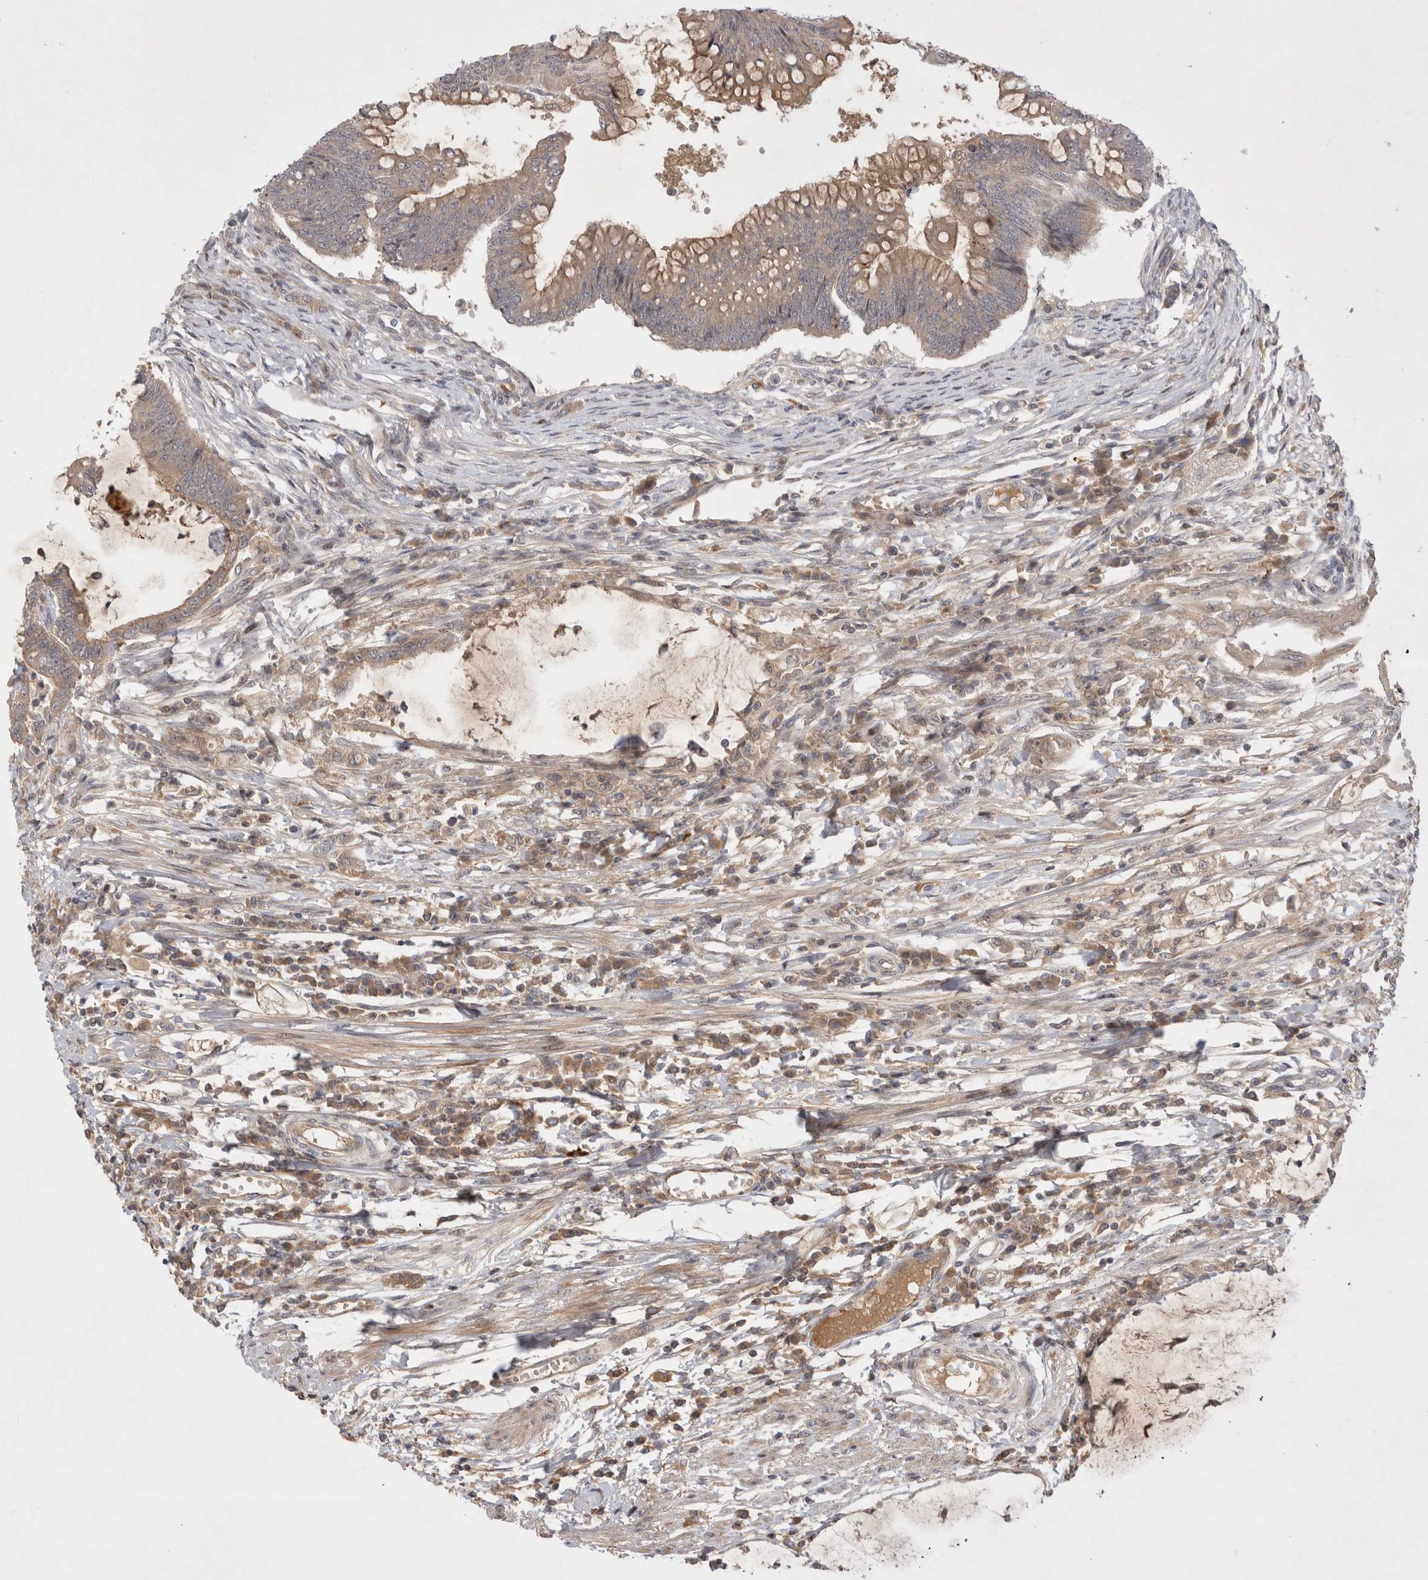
{"staining": {"intensity": "weak", "quantity": ">75%", "location": "cytoplasmic/membranous"}, "tissue": "colorectal cancer", "cell_type": "Tumor cells", "image_type": "cancer", "snomed": [{"axis": "morphology", "description": "Adenoma, NOS"}, {"axis": "morphology", "description": "Adenocarcinoma, NOS"}, {"axis": "topography", "description": "Colon"}], "caption": "Colorectal cancer tissue reveals weak cytoplasmic/membranous positivity in about >75% of tumor cells, visualized by immunohistochemistry.", "gene": "PLEKHM1", "patient": {"sex": "male", "age": 79}}